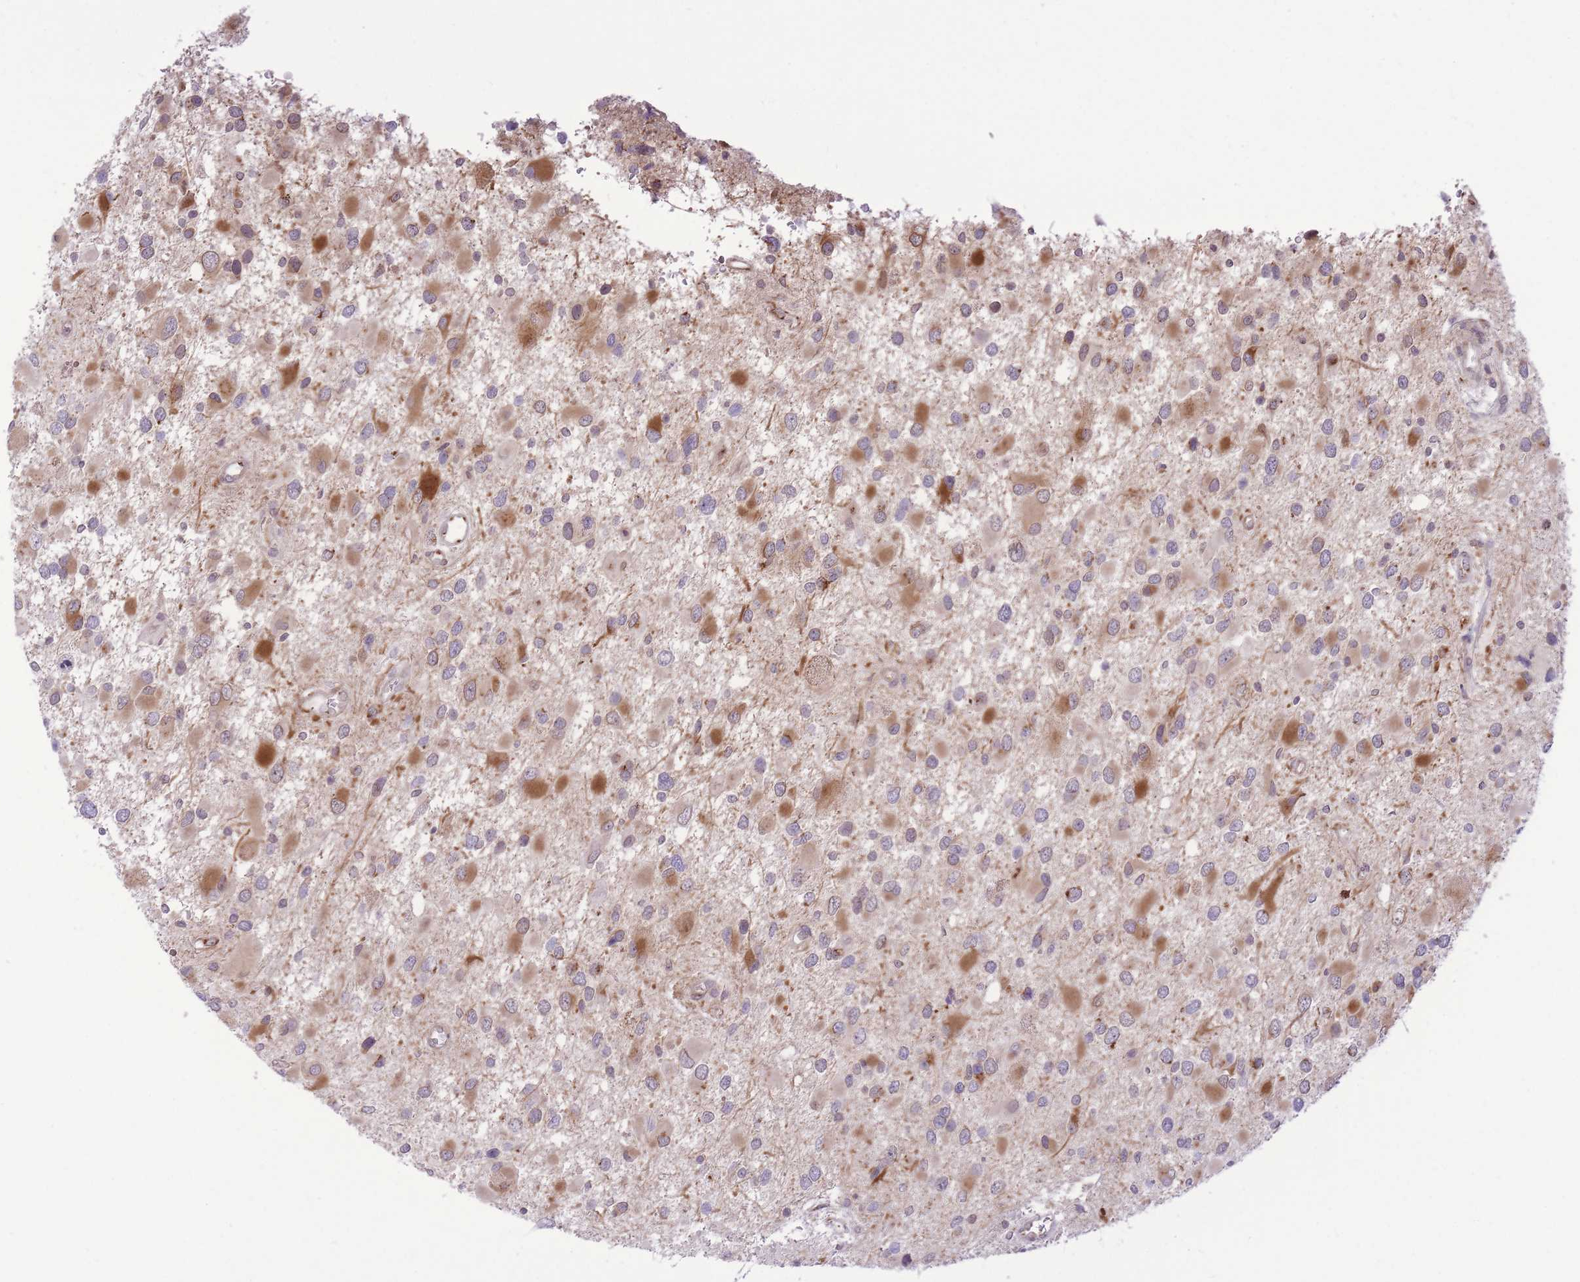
{"staining": {"intensity": "moderate", "quantity": "<25%", "location": "cytoplasmic/membranous"}, "tissue": "glioma", "cell_type": "Tumor cells", "image_type": "cancer", "snomed": [{"axis": "morphology", "description": "Glioma, malignant, High grade"}, {"axis": "topography", "description": "Brain"}], "caption": "A brown stain shows moderate cytoplasmic/membranous positivity of a protein in human malignant glioma (high-grade) tumor cells. The protein is stained brown, and the nuclei are stained in blue (DAB (3,3'-diaminobenzidine) IHC with brightfield microscopy, high magnification).", "gene": "ZBED5", "patient": {"sex": "male", "age": 53}}